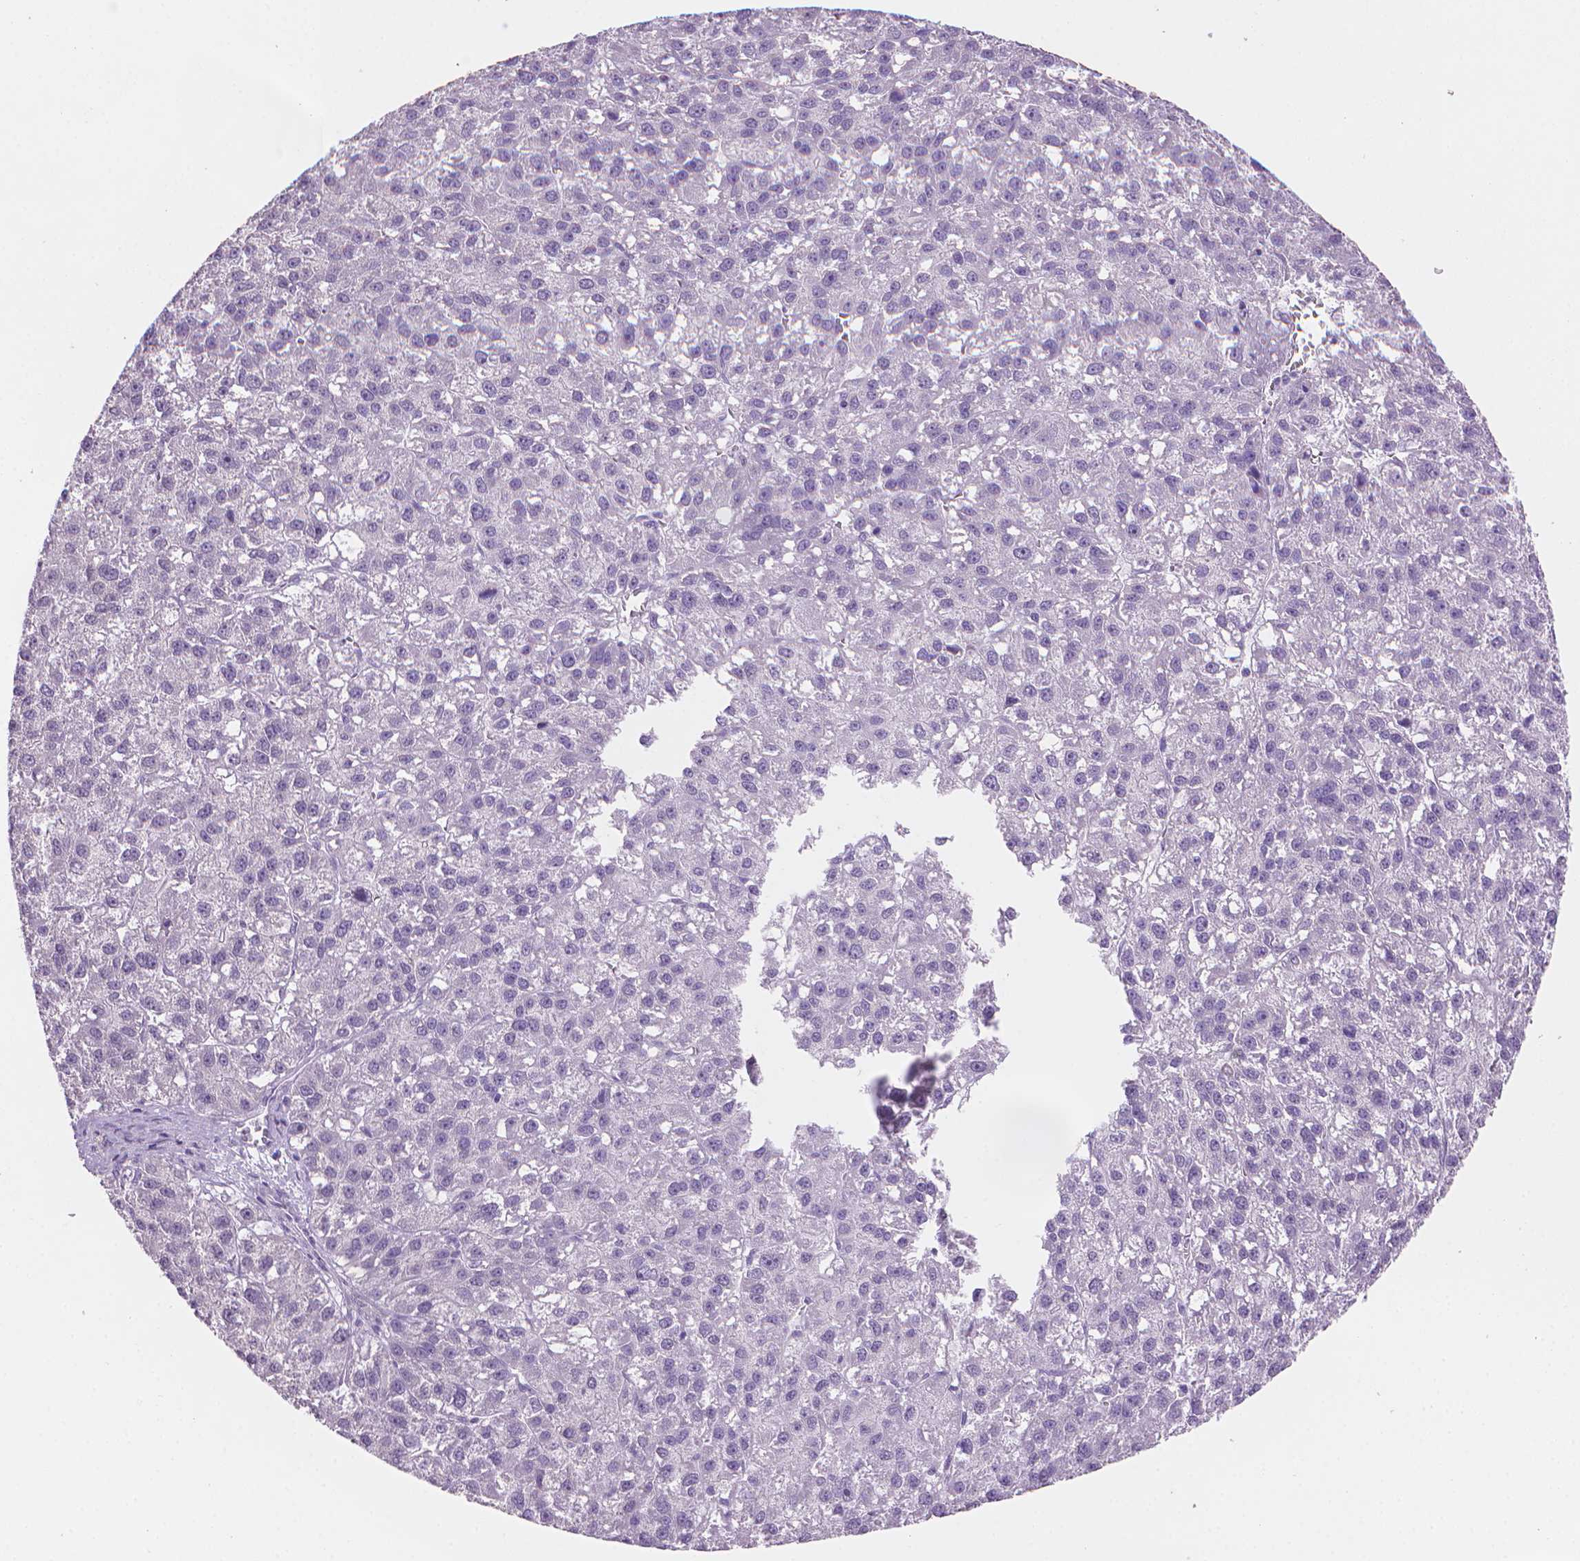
{"staining": {"intensity": "negative", "quantity": "none", "location": "none"}, "tissue": "liver cancer", "cell_type": "Tumor cells", "image_type": "cancer", "snomed": [{"axis": "morphology", "description": "Carcinoma, Hepatocellular, NOS"}, {"axis": "topography", "description": "Liver"}], "caption": "Immunohistochemistry of human hepatocellular carcinoma (liver) reveals no expression in tumor cells.", "gene": "MUC1", "patient": {"sex": "female", "age": 70}}